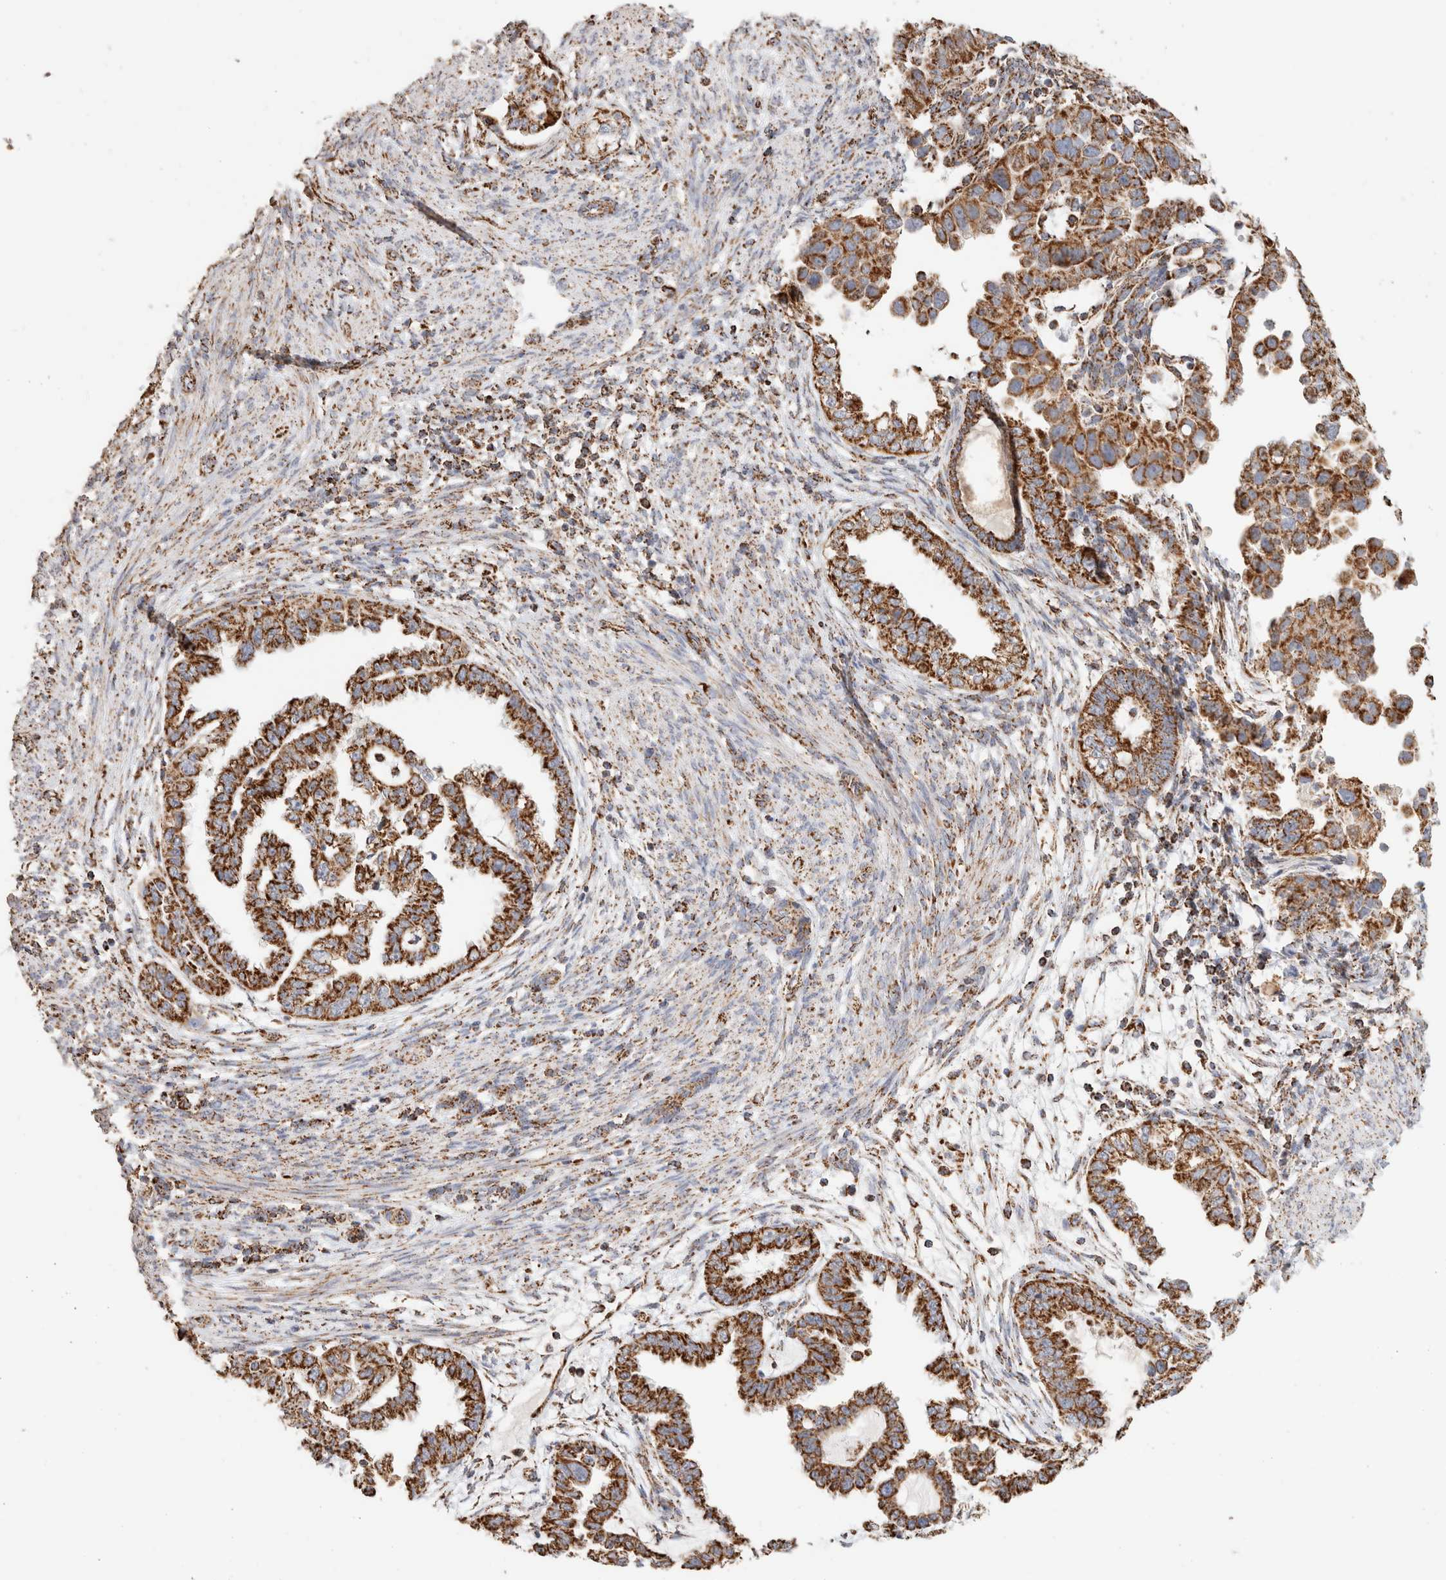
{"staining": {"intensity": "strong", "quantity": ">75%", "location": "cytoplasmic/membranous"}, "tissue": "endometrial cancer", "cell_type": "Tumor cells", "image_type": "cancer", "snomed": [{"axis": "morphology", "description": "Adenocarcinoma, NOS"}, {"axis": "topography", "description": "Endometrium"}], "caption": "Tumor cells demonstrate high levels of strong cytoplasmic/membranous staining in about >75% of cells in human endometrial cancer (adenocarcinoma). The staining was performed using DAB, with brown indicating positive protein expression. Nuclei are stained blue with hematoxylin.", "gene": "C1QBP", "patient": {"sex": "female", "age": 85}}